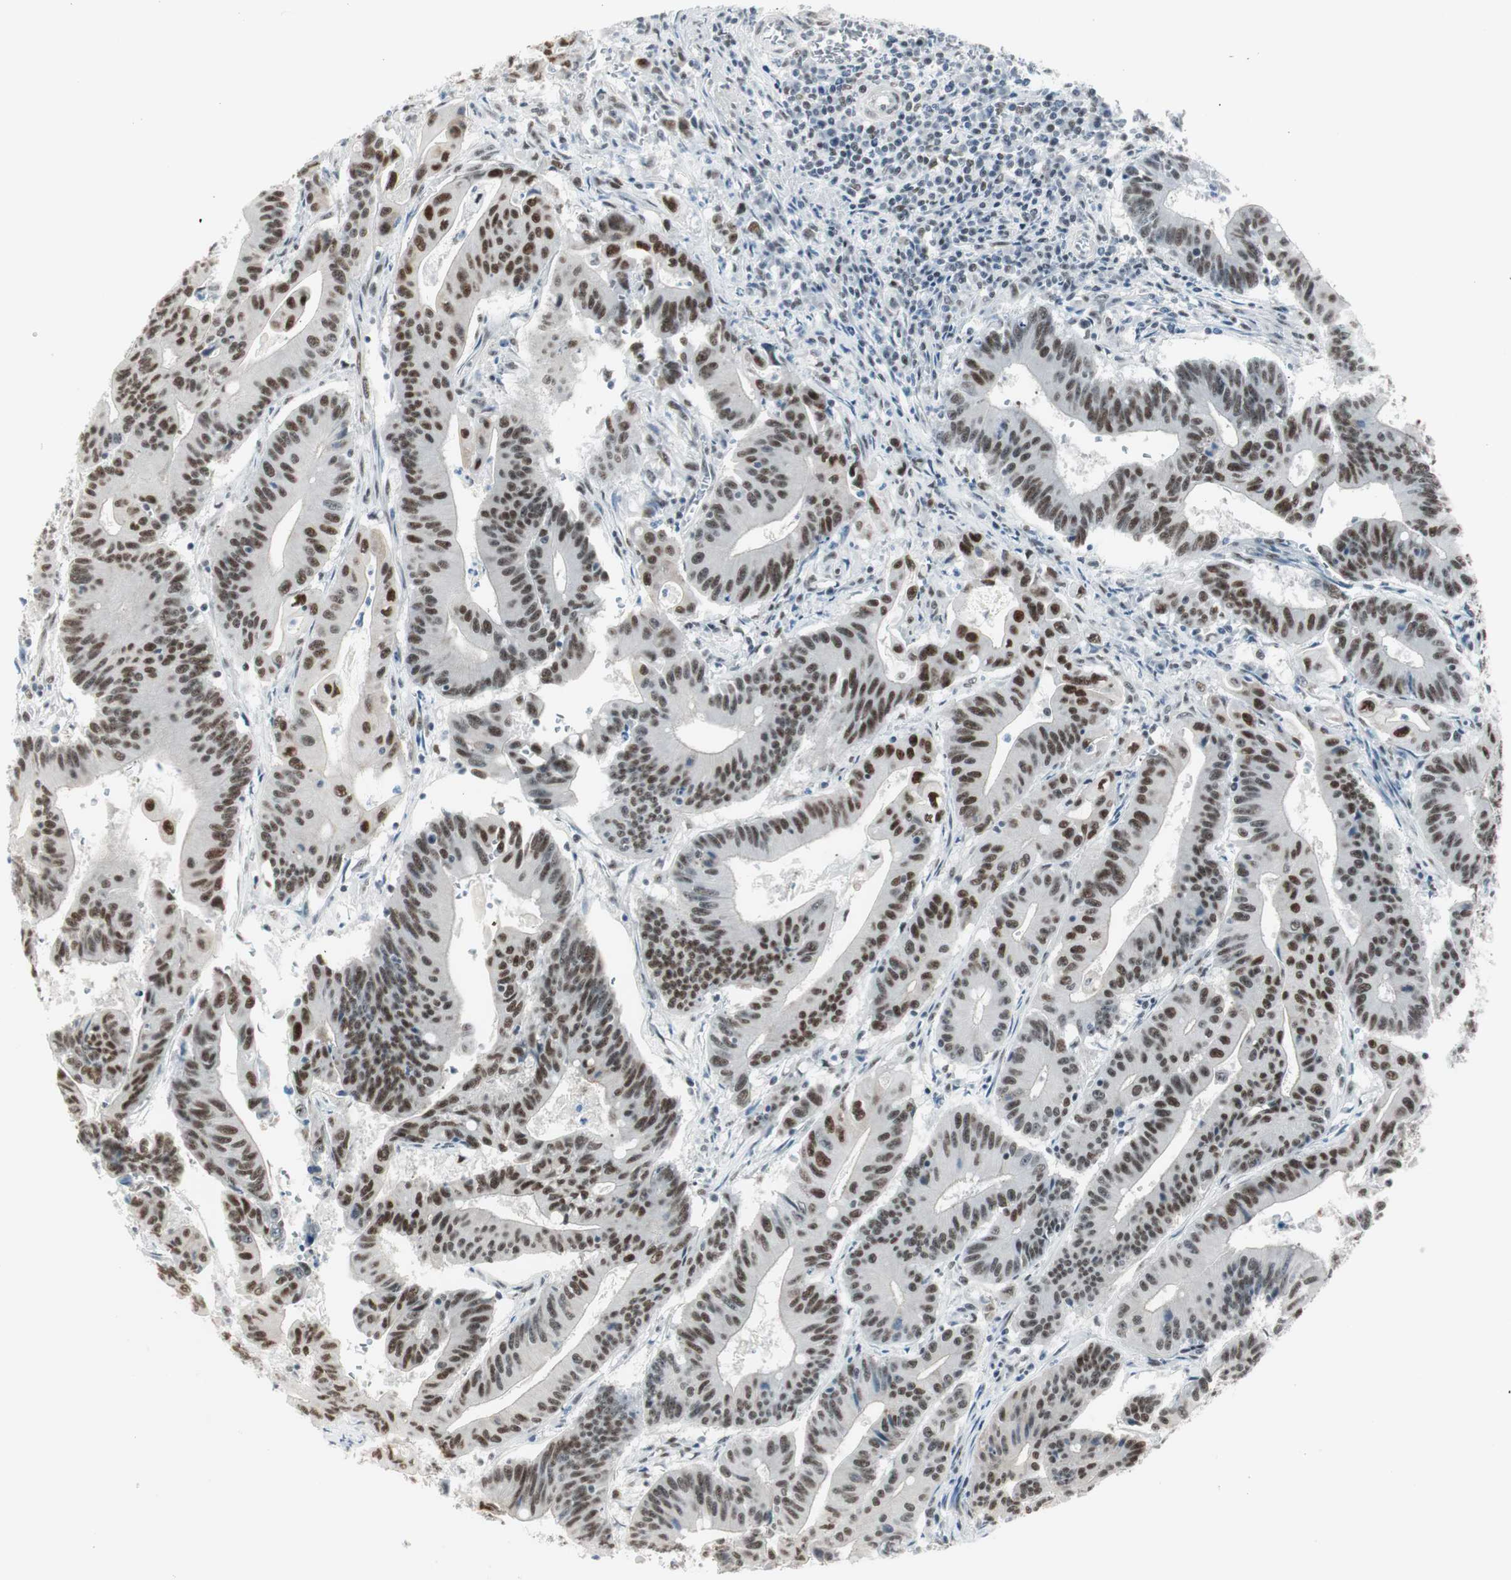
{"staining": {"intensity": "strong", "quantity": ">75%", "location": "nuclear"}, "tissue": "colorectal cancer", "cell_type": "Tumor cells", "image_type": "cancer", "snomed": [{"axis": "morphology", "description": "Adenocarcinoma, NOS"}, {"axis": "topography", "description": "Colon"}], "caption": "A histopathology image of colorectal cancer (adenocarcinoma) stained for a protein shows strong nuclear brown staining in tumor cells.", "gene": "HEXIM1", "patient": {"sex": "male", "age": 45}}